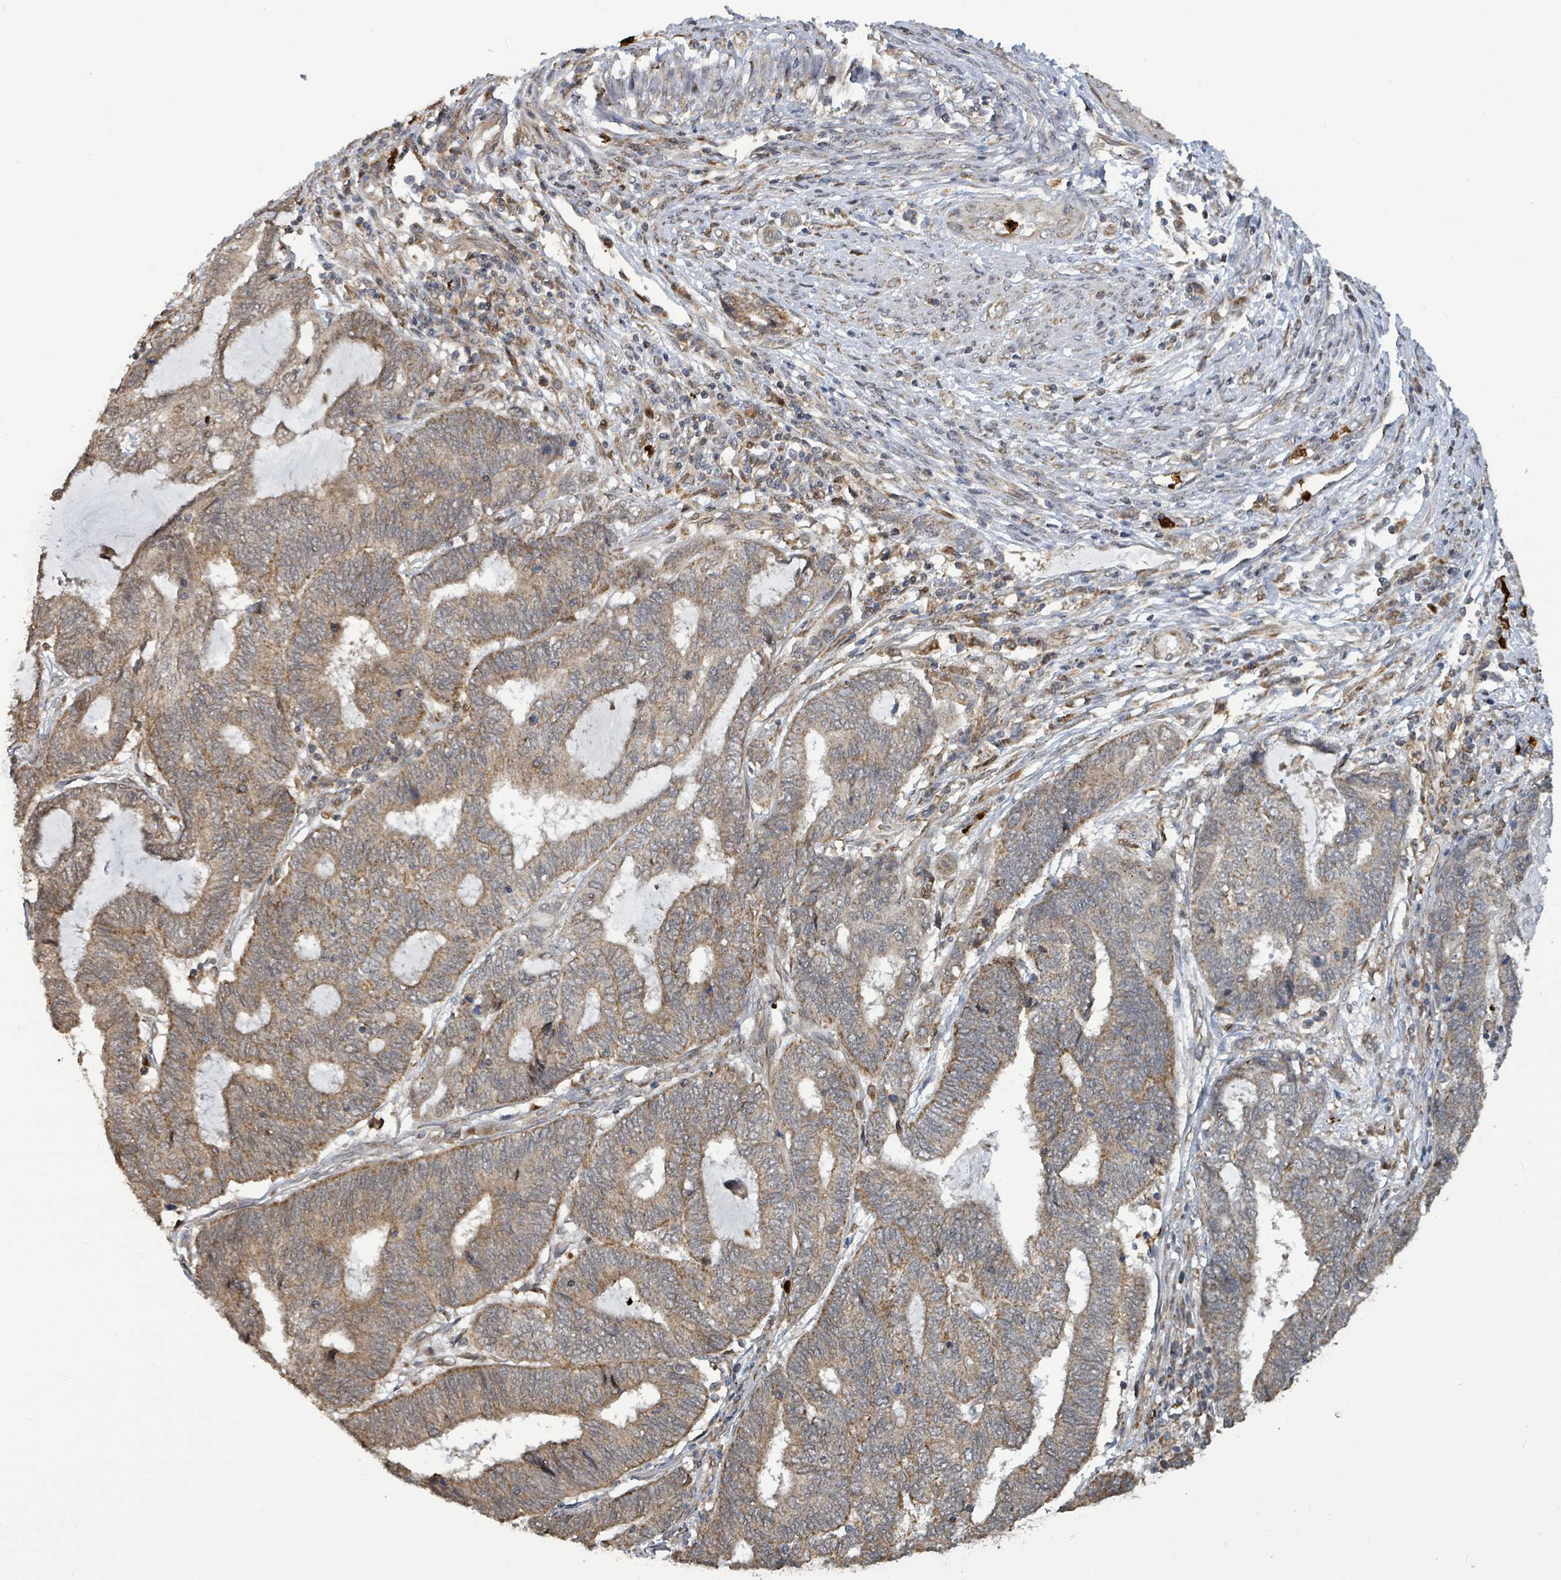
{"staining": {"intensity": "moderate", "quantity": ">75%", "location": "cytoplasmic/membranous"}, "tissue": "endometrial cancer", "cell_type": "Tumor cells", "image_type": "cancer", "snomed": [{"axis": "morphology", "description": "Adenocarcinoma, NOS"}, {"axis": "topography", "description": "Uterus"}, {"axis": "topography", "description": "Endometrium"}], "caption": "A photomicrograph showing moderate cytoplasmic/membranous expression in approximately >75% of tumor cells in endometrial cancer, as visualized by brown immunohistochemical staining.", "gene": "COQ6", "patient": {"sex": "female", "age": 70}}